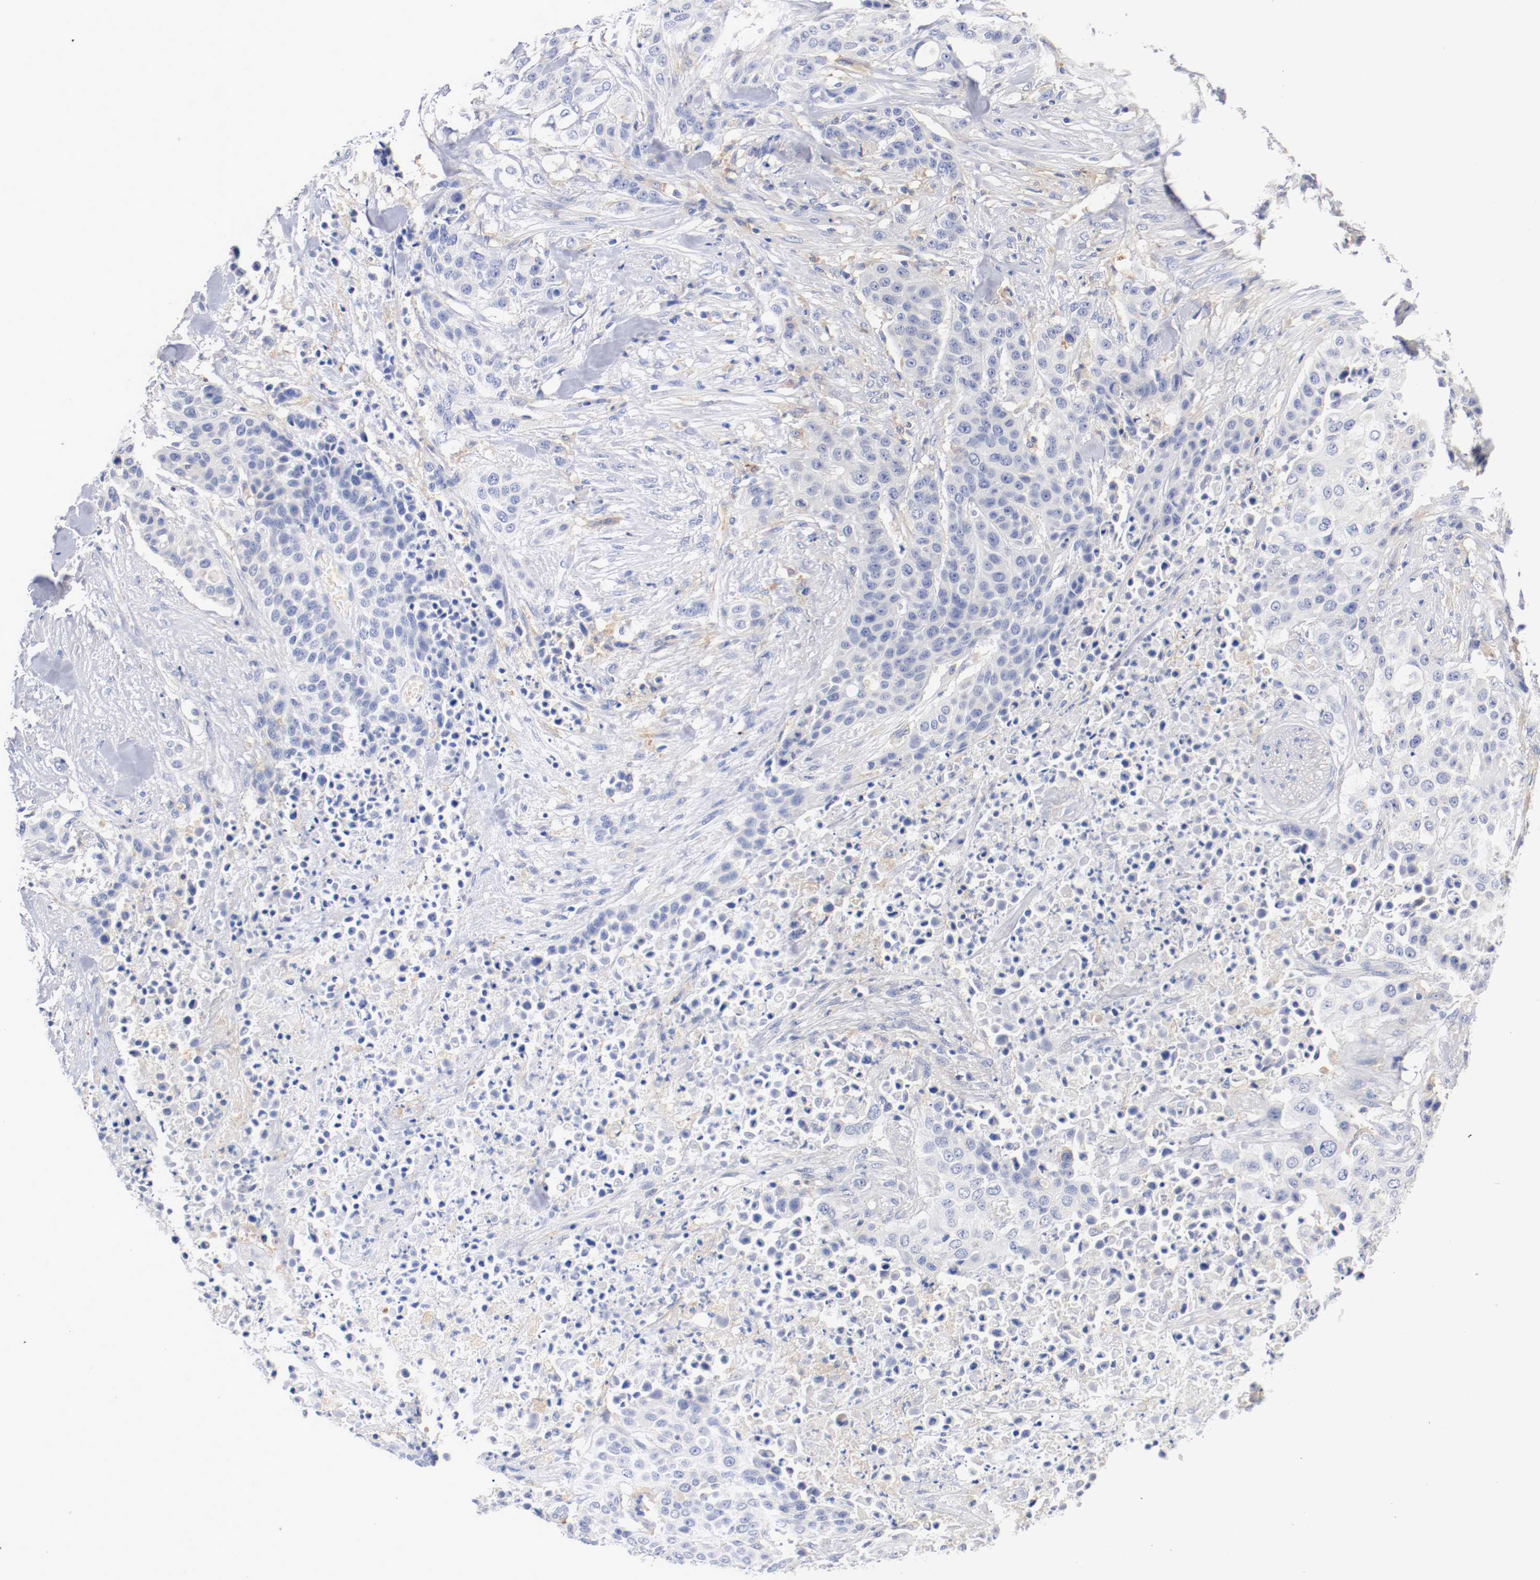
{"staining": {"intensity": "negative", "quantity": "none", "location": "none"}, "tissue": "urothelial cancer", "cell_type": "Tumor cells", "image_type": "cancer", "snomed": [{"axis": "morphology", "description": "Urothelial carcinoma, High grade"}, {"axis": "topography", "description": "Urinary bladder"}], "caption": "IHC of human urothelial cancer exhibits no expression in tumor cells. (IHC, brightfield microscopy, high magnification).", "gene": "FGFBP1", "patient": {"sex": "male", "age": 74}}